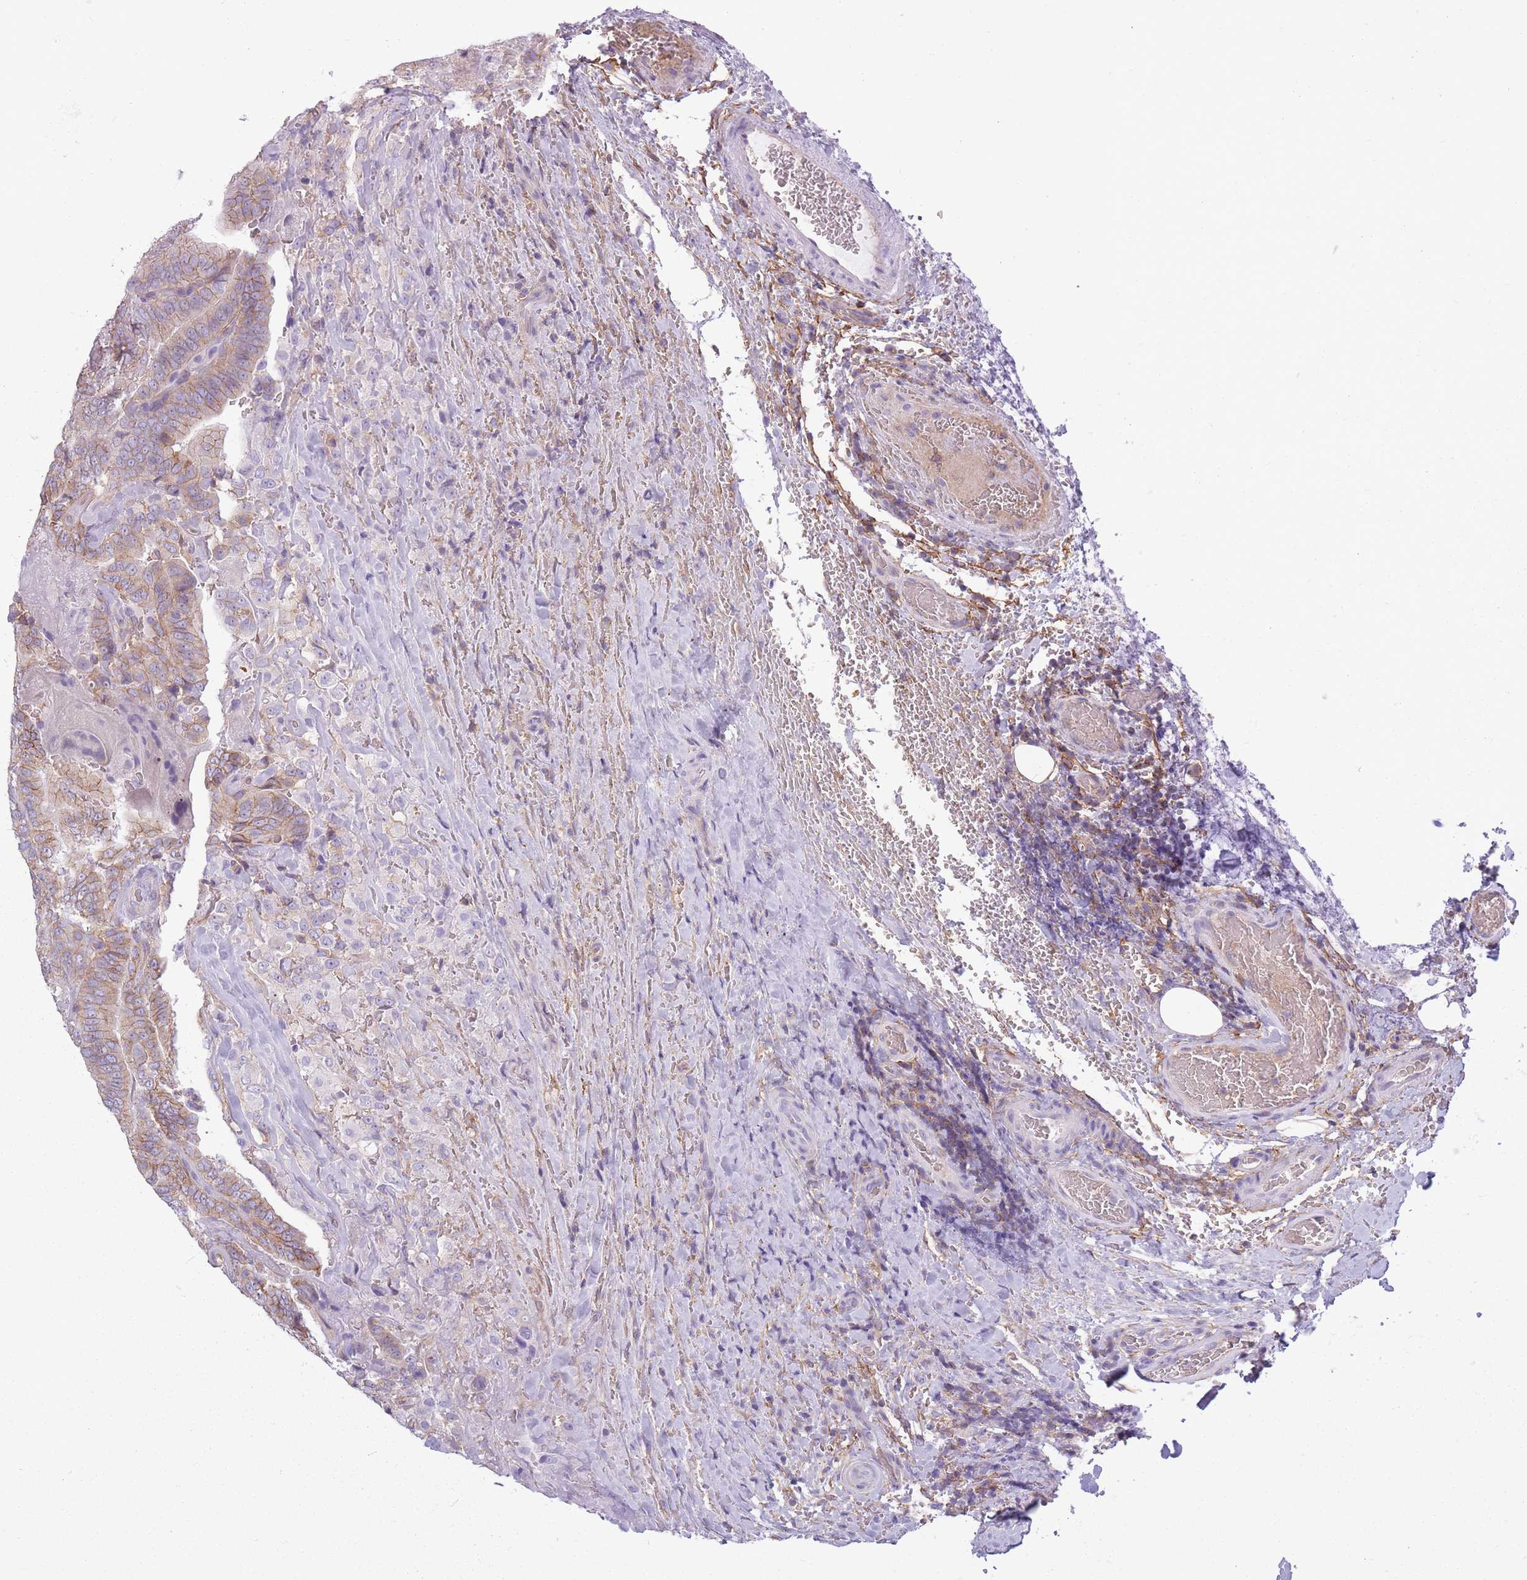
{"staining": {"intensity": "moderate", "quantity": ">75%", "location": "cytoplasmic/membranous"}, "tissue": "thyroid cancer", "cell_type": "Tumor cells", "image_type": "cancer", "snomed": [{"axis": "morphology", "description": "Papillary adenocarcinoma, NOS"}, {"axis": "topography", "description": "Thyroid gland"}], "caption": "This is a micrograph of immunohistochemistry (IHC) staining of thyroid cancer (papillary adenocarcinoma), which shows moderate positivity in the cytoplasmic/membranous of tumor cells.", "gene": "ADD1", "patient": {"sex": "male", "age": 61}}